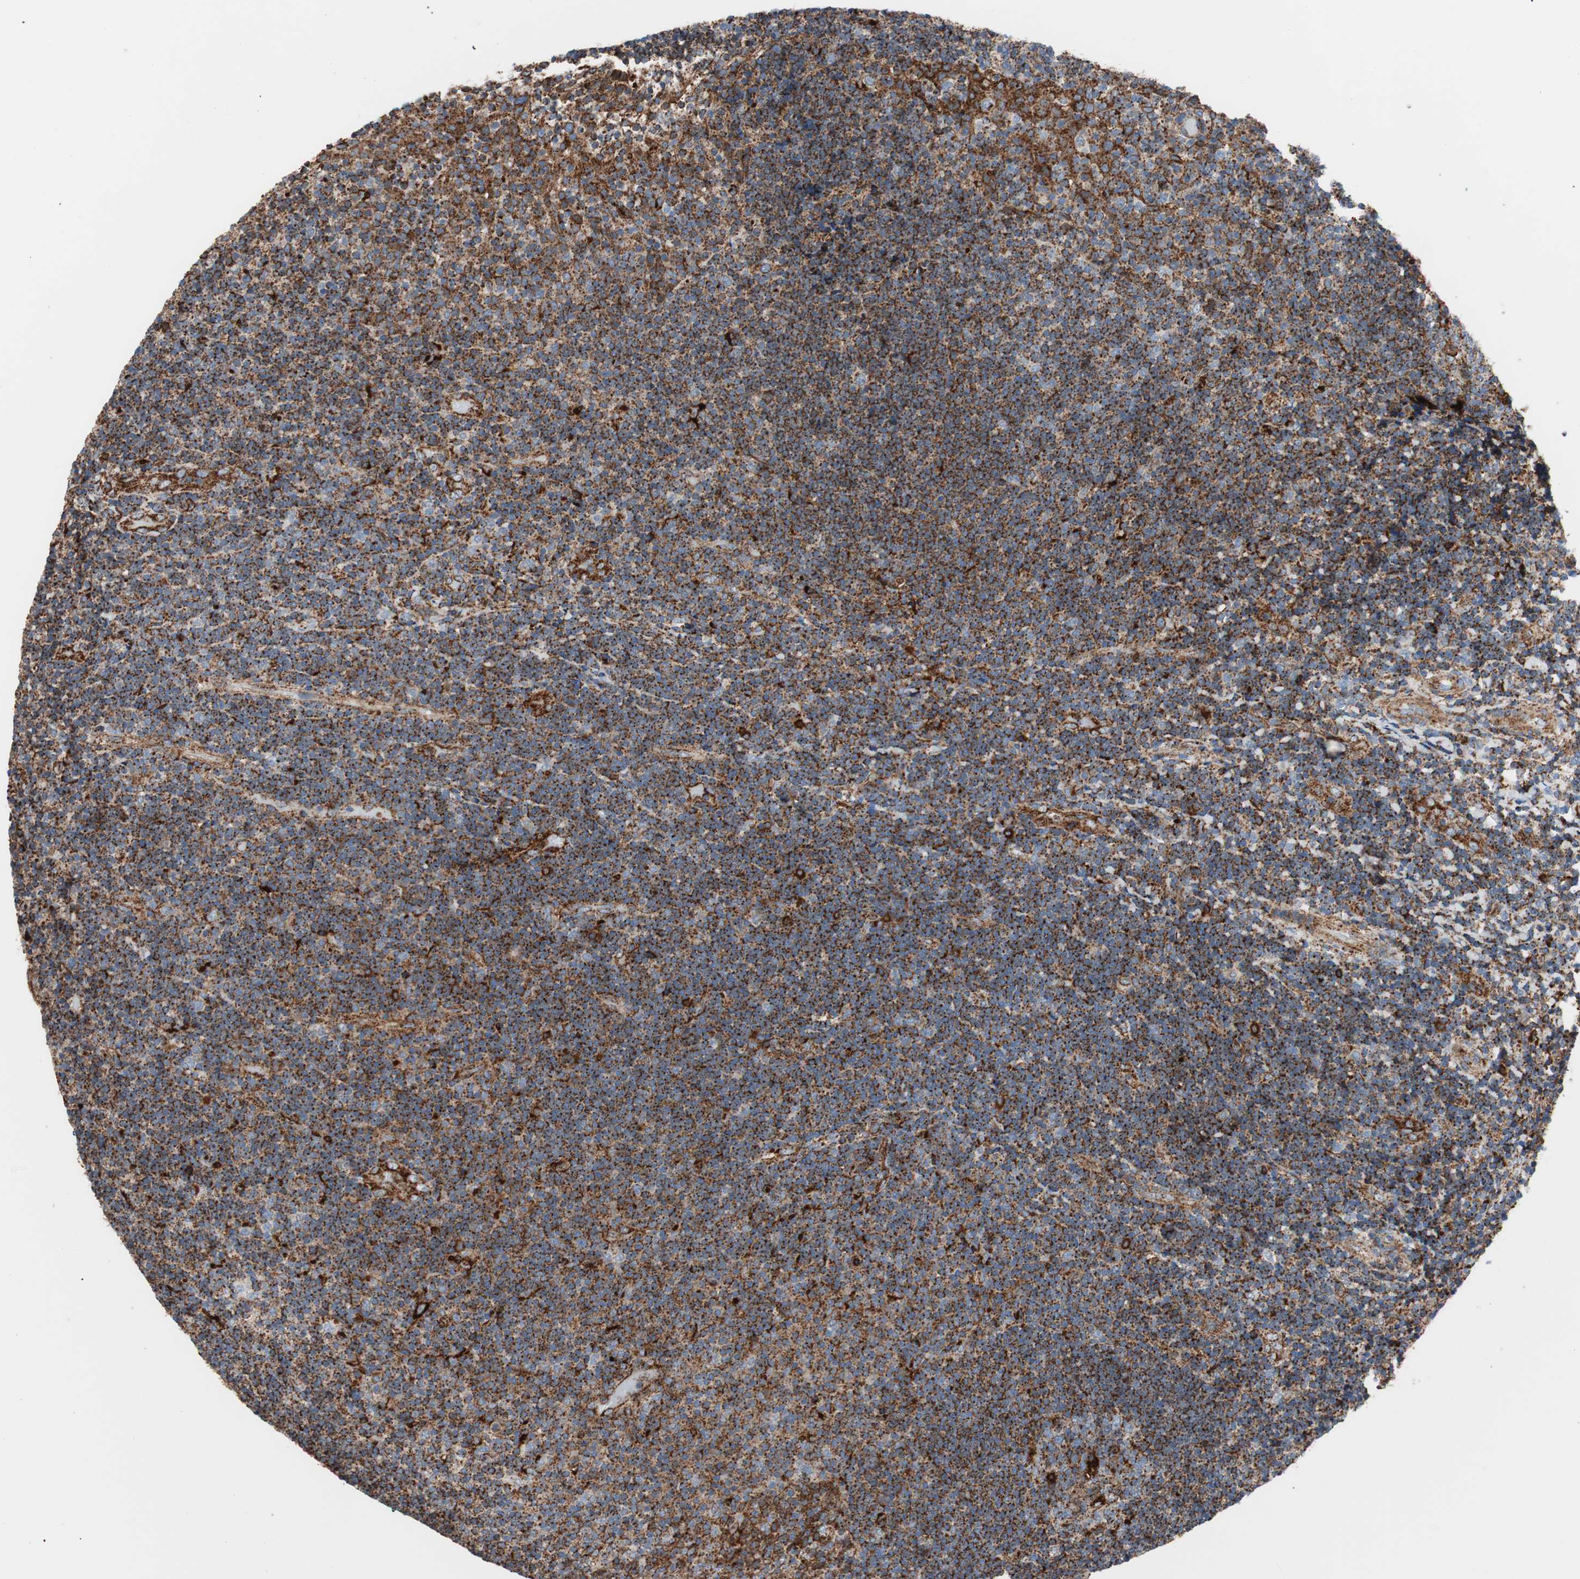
{"staining": {"intensity": "strong", "quantity": ">75%", "location": "cytoplasmic/membranous"}, "tissue": "lymphoma", "cell_type": "Tumor cells", "image_type": "cancer", "snomed": [{"axis": "morphology", "description": "Malignant lymphoma, non-Hodgkin's type, High grade"}, {"axis": "topography", "description": "Tonsil"}], "caption": "Immunohistochemistry of lymphoma reveals high levels of strong cytoplasmic/membranous positivity in approximately >75% of tumor cells. The staining was performed using DAB to visualize the protein expression in brown, while the nuclei were stained in blue with hematoxylin (Magnification: 20x).", "gene": "LAMP1", "patient": {"sex": "female", "age": 36}}